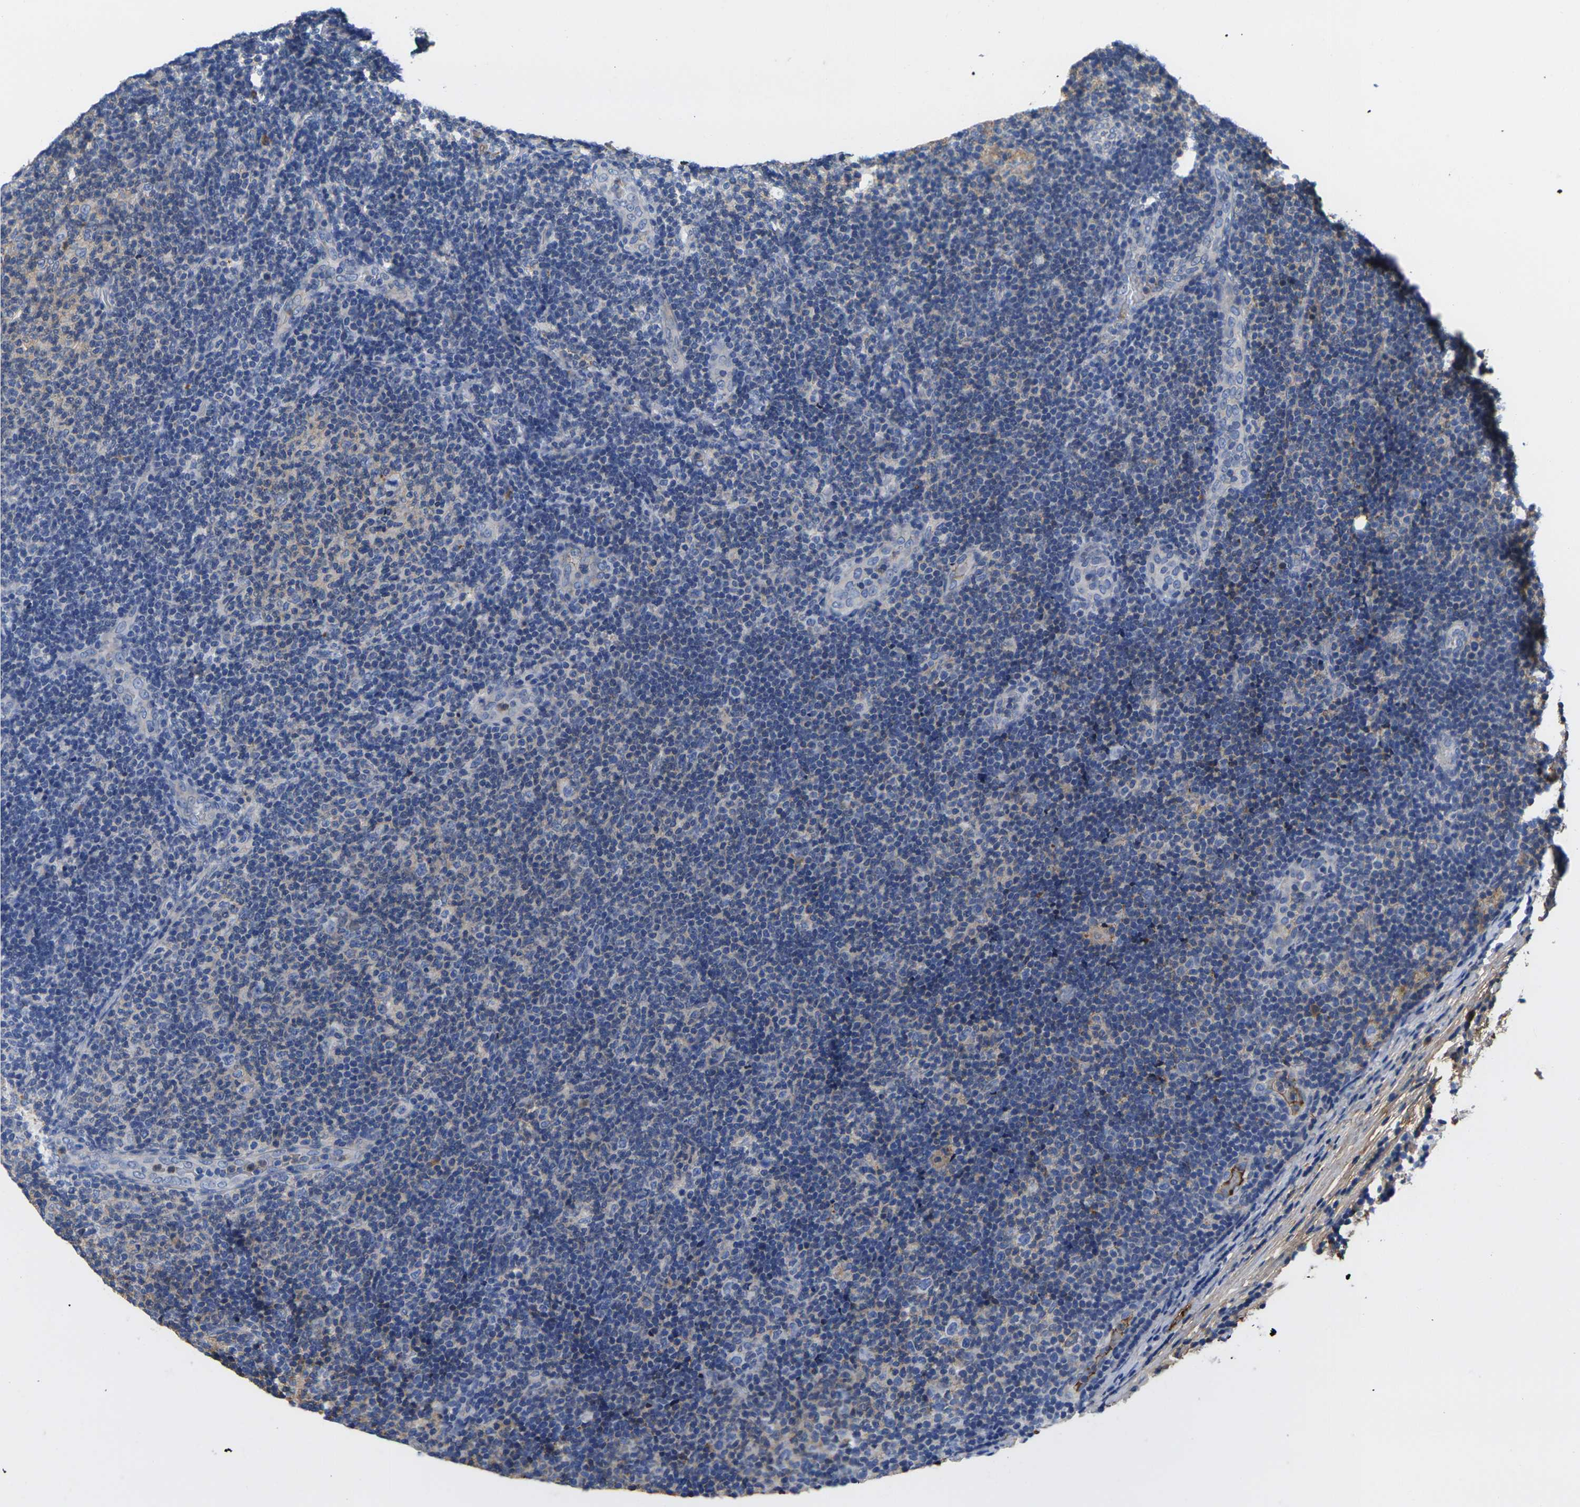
{"staining": {"intensity": "weak", "quantity": "<25%", "location": "cytoplasmic/membranous"}, "tissue": "lymphoma", "cell_type": "Tumor cells", "image_type": "cancer", "snomed": [{"axis": "morphology", "description": "Malignant lymphoma, non-Hodgkin's type, Low grade"}, {"axis": "topography", "description": "Lymph node"}], "caption": "Tumor cells are negative for protein expression in human lymphoma.", "gene": "GREM2", "patient": {"sex": "male", "age": 83}}